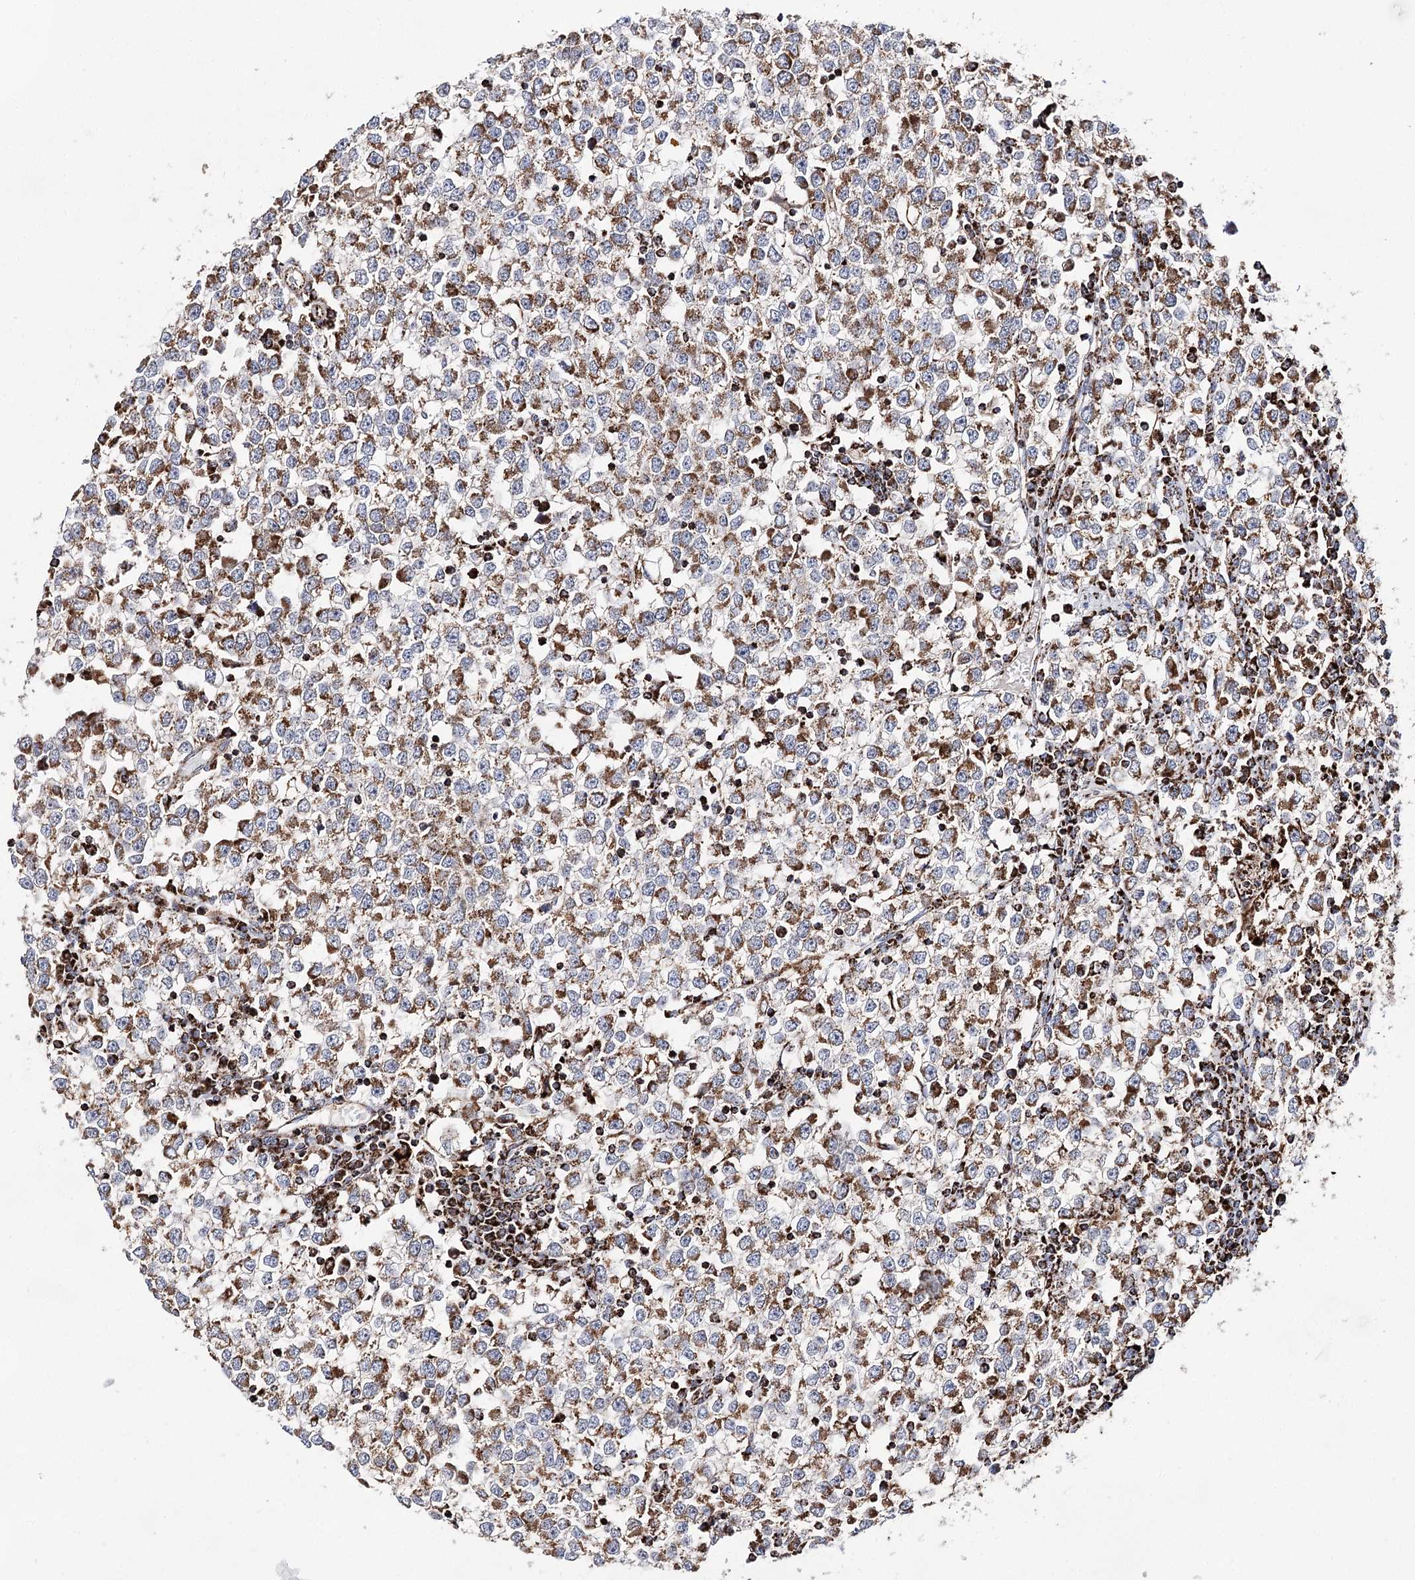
{"staining": {"intensity": "moderate", "quantity": ">75%", "location": "cytoplasmic/membranous"}, "tissue": "testis cancer", "cell_type": "Tumor cells", "image_type": "cancer", "snomed": [{"axis": "morphology", "description": "Seminoma, NOS"}, {"axis": "topography", "description": "Testis"}], "caption": "This is an image of immunohistochemistry staining of testis cancer (seminoma), which shows moderate positivity in the cytoplasmic/membranous of tumor cells.", "gene": "NADK2", "patient": {"sex": "male", "age": 65}}